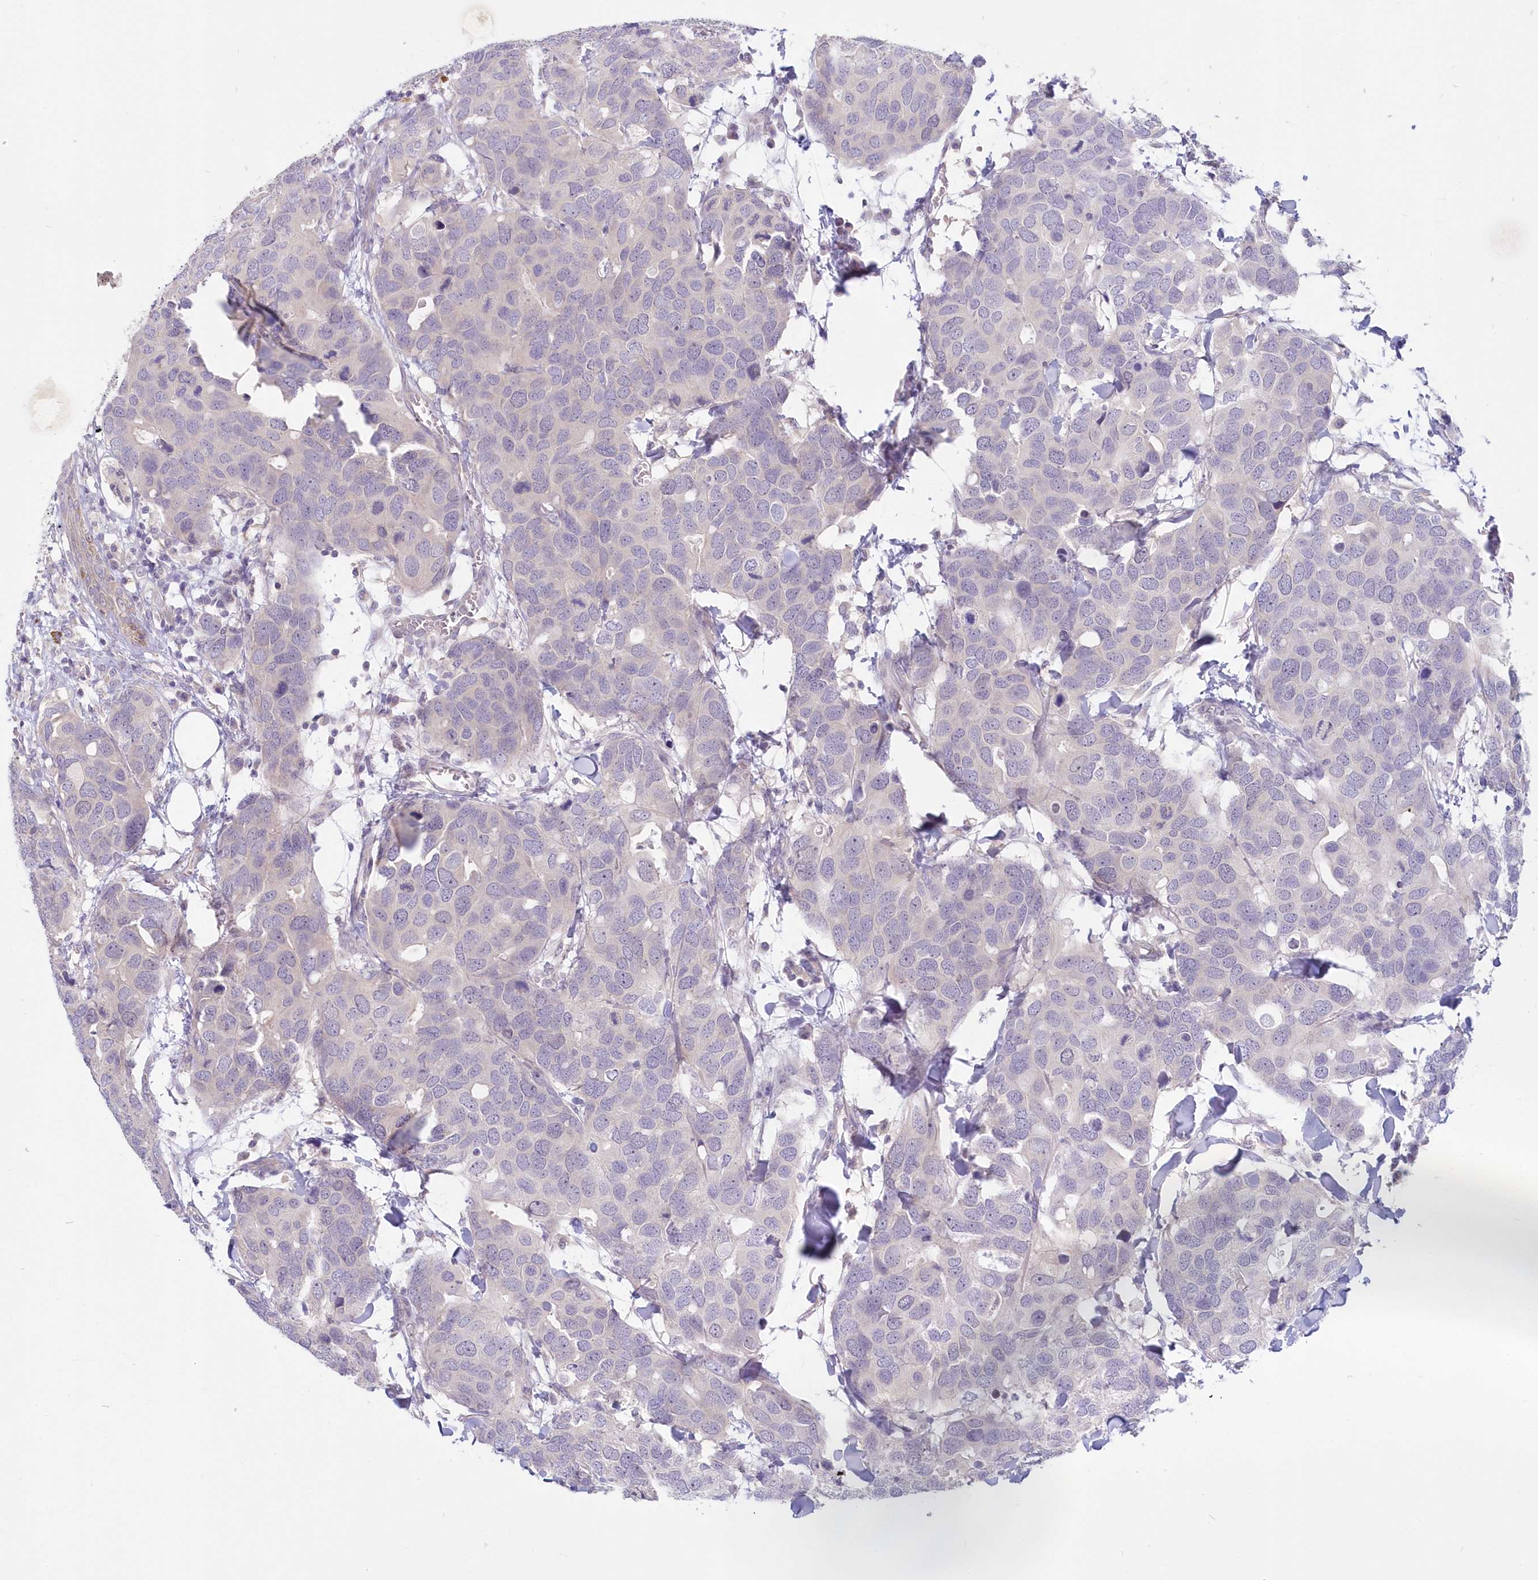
{"staining": {"intensity": "negative", "quantity": "none", "location": "none"}, "tissue": "breast cancer", "cell_type": "Tumor cells", "image_type": "cancer", "snomed": [{"axis": "morphology", "description": "Duct carcinoma"}, {"axis": "topography", "description": "Breast"}], "caption": "Immunohistochemistry (IHC) histopathology image of invasive ductal carcinoma (breast) stained for a protein (brown), which demonstrates no expression in tumor cells.", "gene": "KATNA1", "patient": {"sex": "female", "age": 83}}